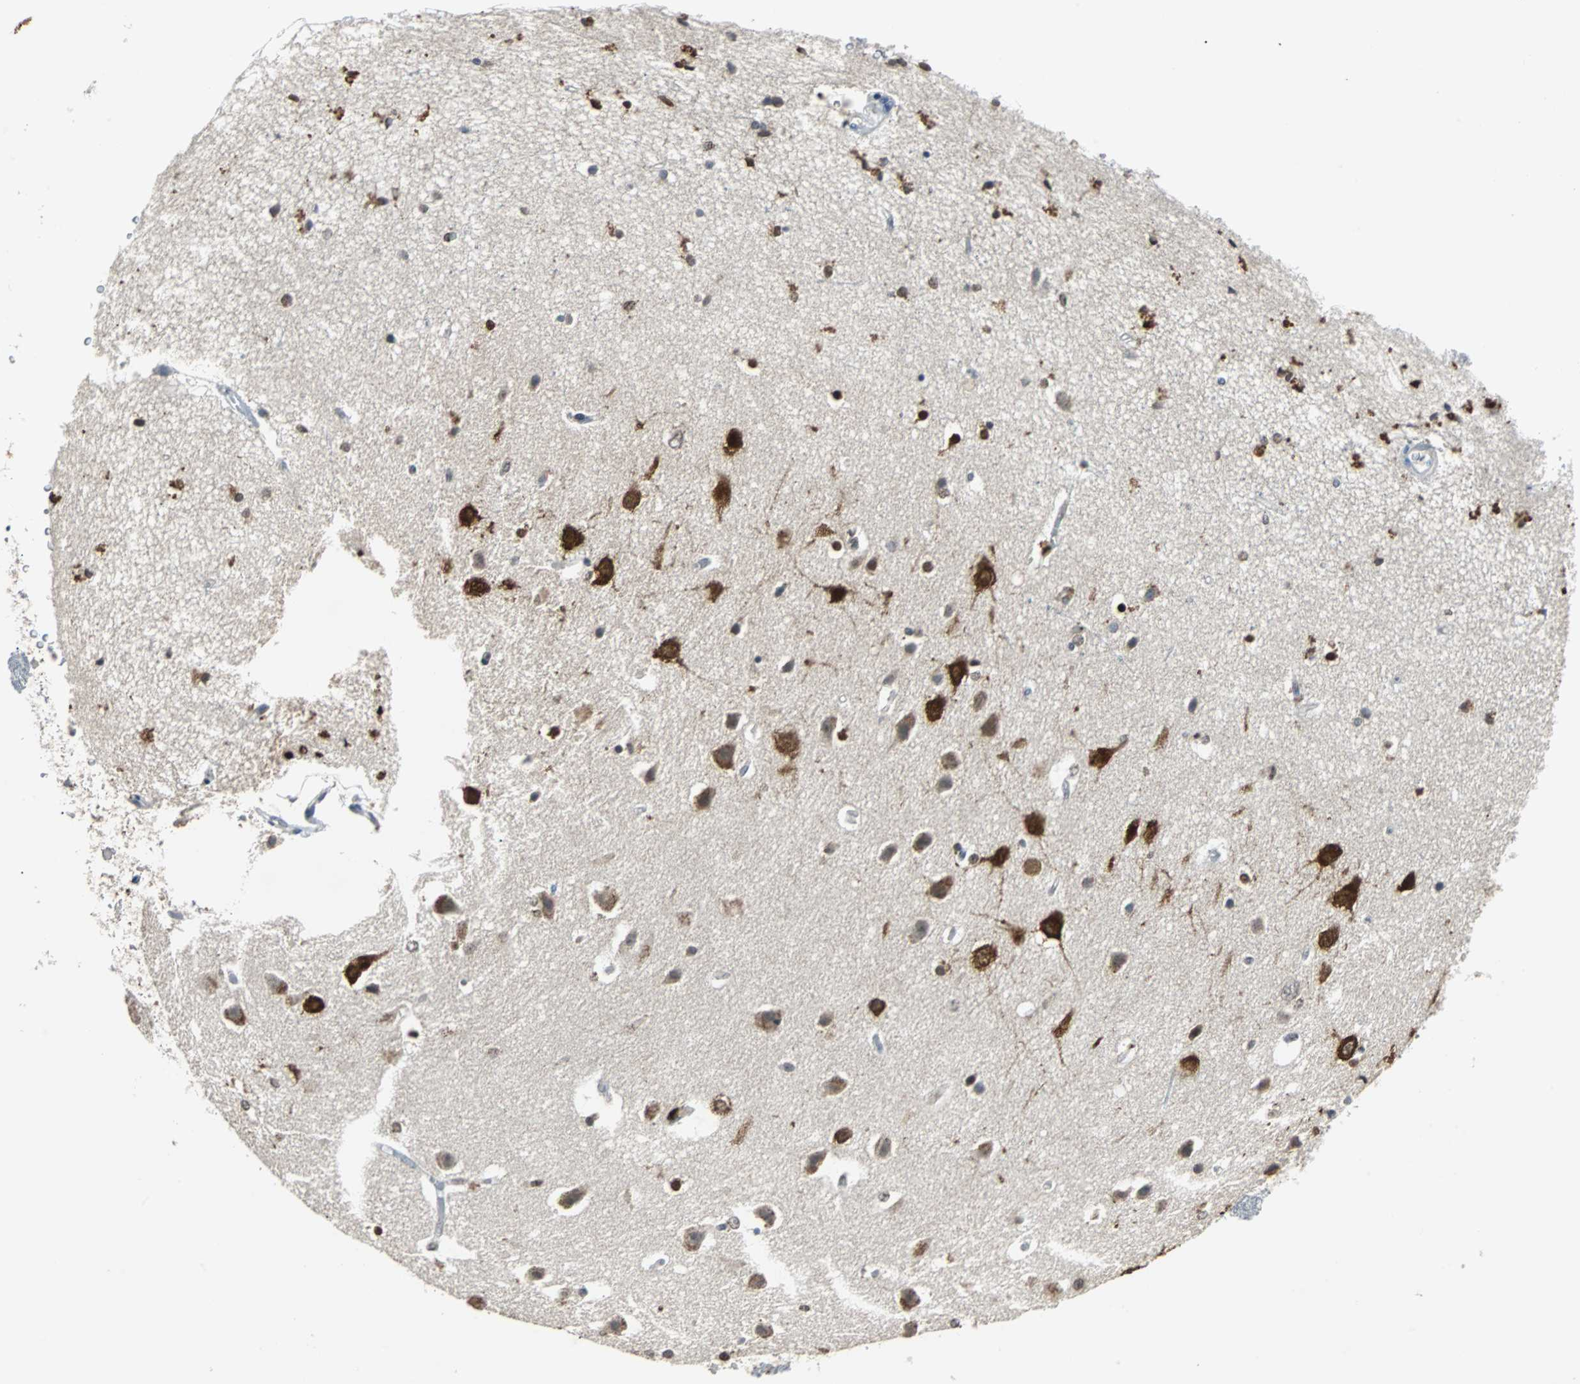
{"staining": {"intensity": "moderate", "quantity": "25%-75%", "location": "cytoplasmic/membranous,nuclear"}, "tissue": "caudate", "cell_type": "Glial cells", "image_type": "normal", "snomed": [{"axis": "morphology", "description": "Normal tissue, NOS"}, {"axis": "topography", "description": "Lateral ventricle wall"}], "caption": "This is a histology image of immunohistochemistry staining of benign caudate, which shows moderate expression in the cytoplasmic/membranous,nuclear of glial cells.", "gene": "HLX", "patient": {"sex": "female", "age": 54}}